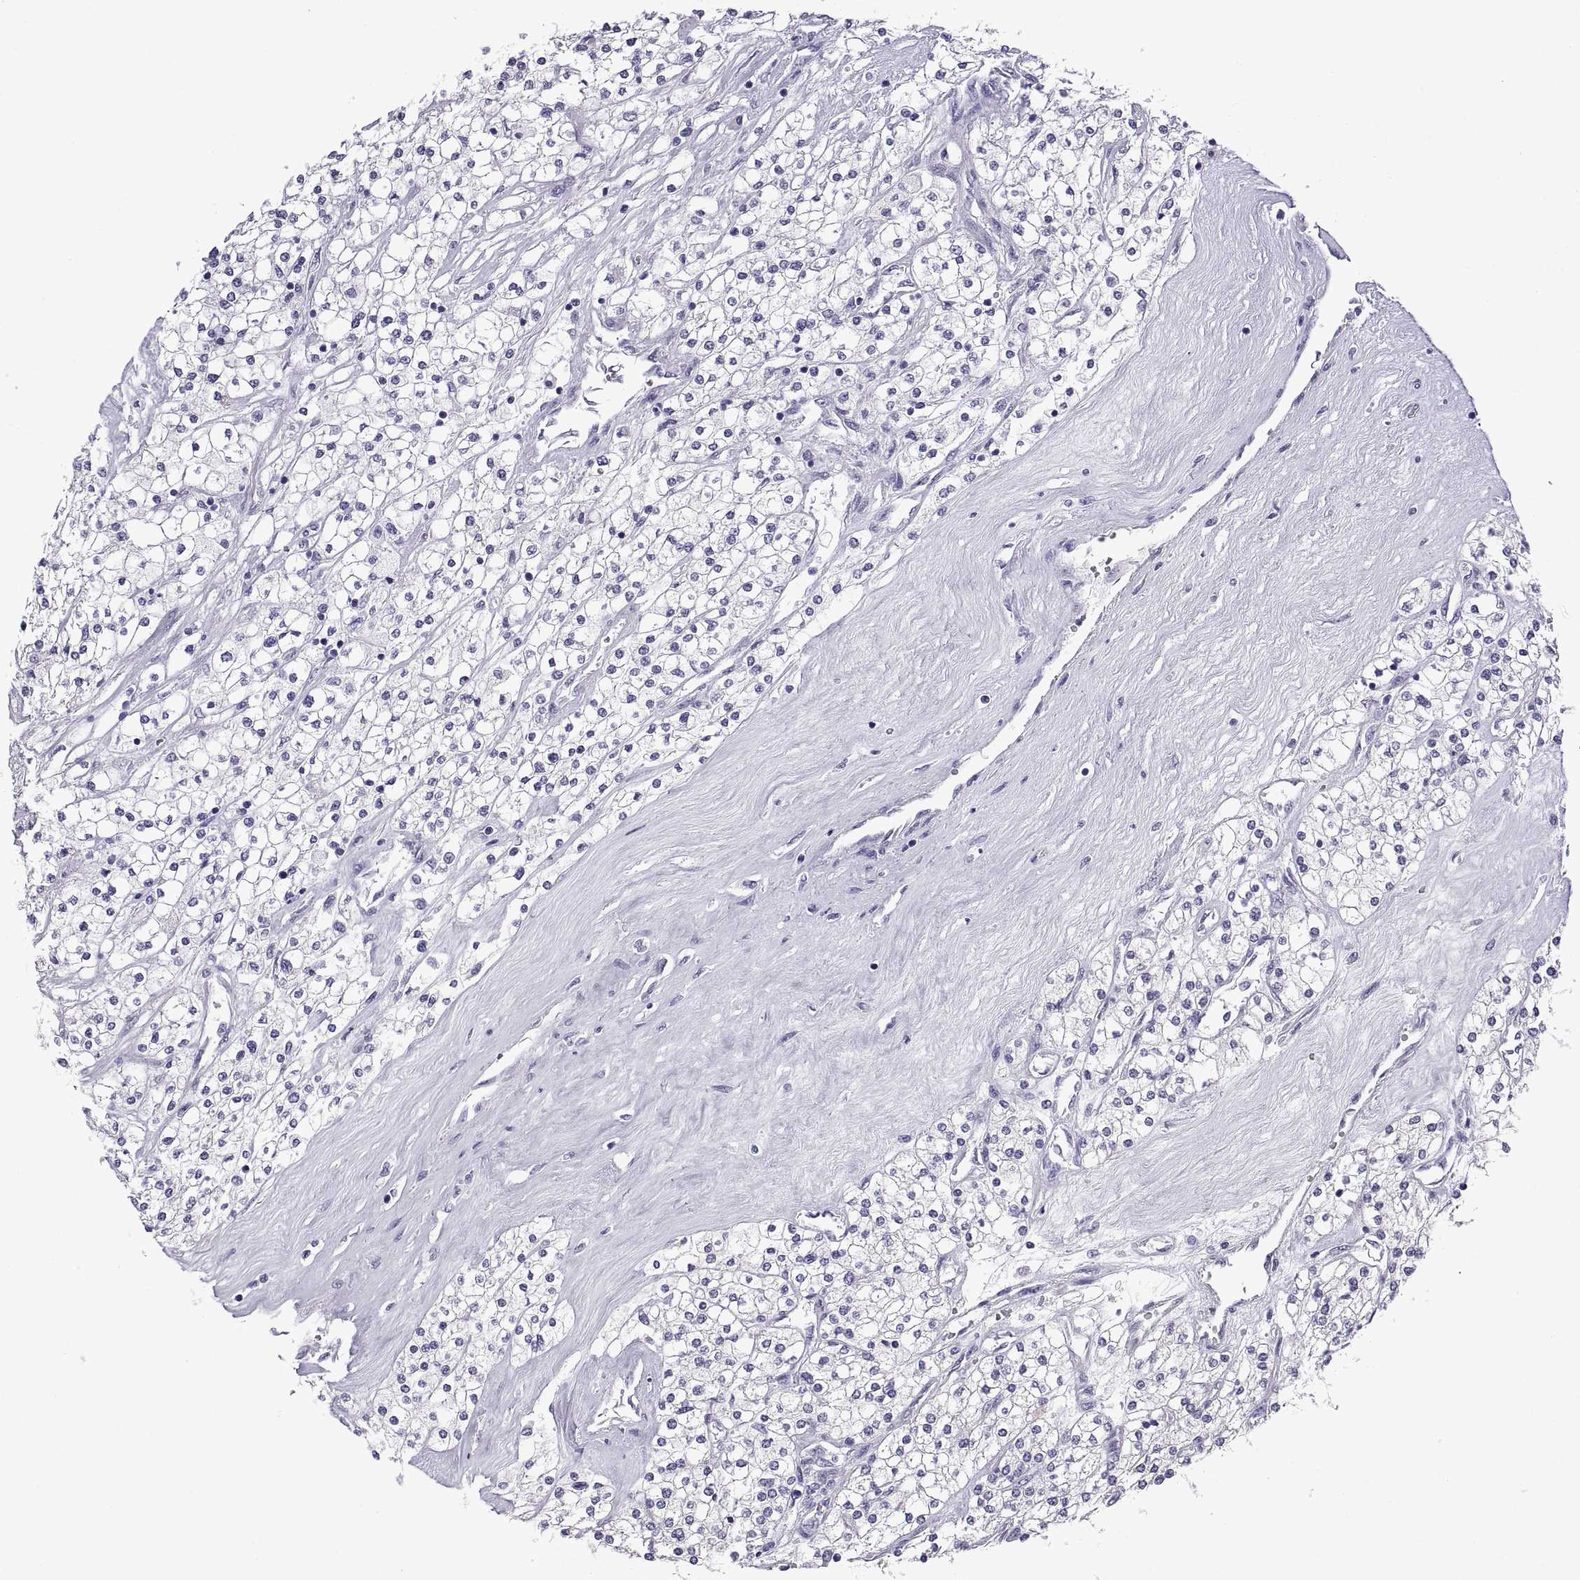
{"staining": {"intensity": "negative", "quantity": "none", "location": "none"}, "tissue": "renal cancer", "cell_type": "Tumor cells", "image_type": "cancer", "snomed": [{"axis": "morphology", "description": "Adenocarcinoma, NOS"}, {"axis": "topography", "description": "Kidney"}], "caption": "This is an immunohistochemistry histopathology image of renal adenocarcinoma. There is no staining in tumor cells.", "gene": "SPDYE1", "patient": {"sex": "male", "age": 80}}